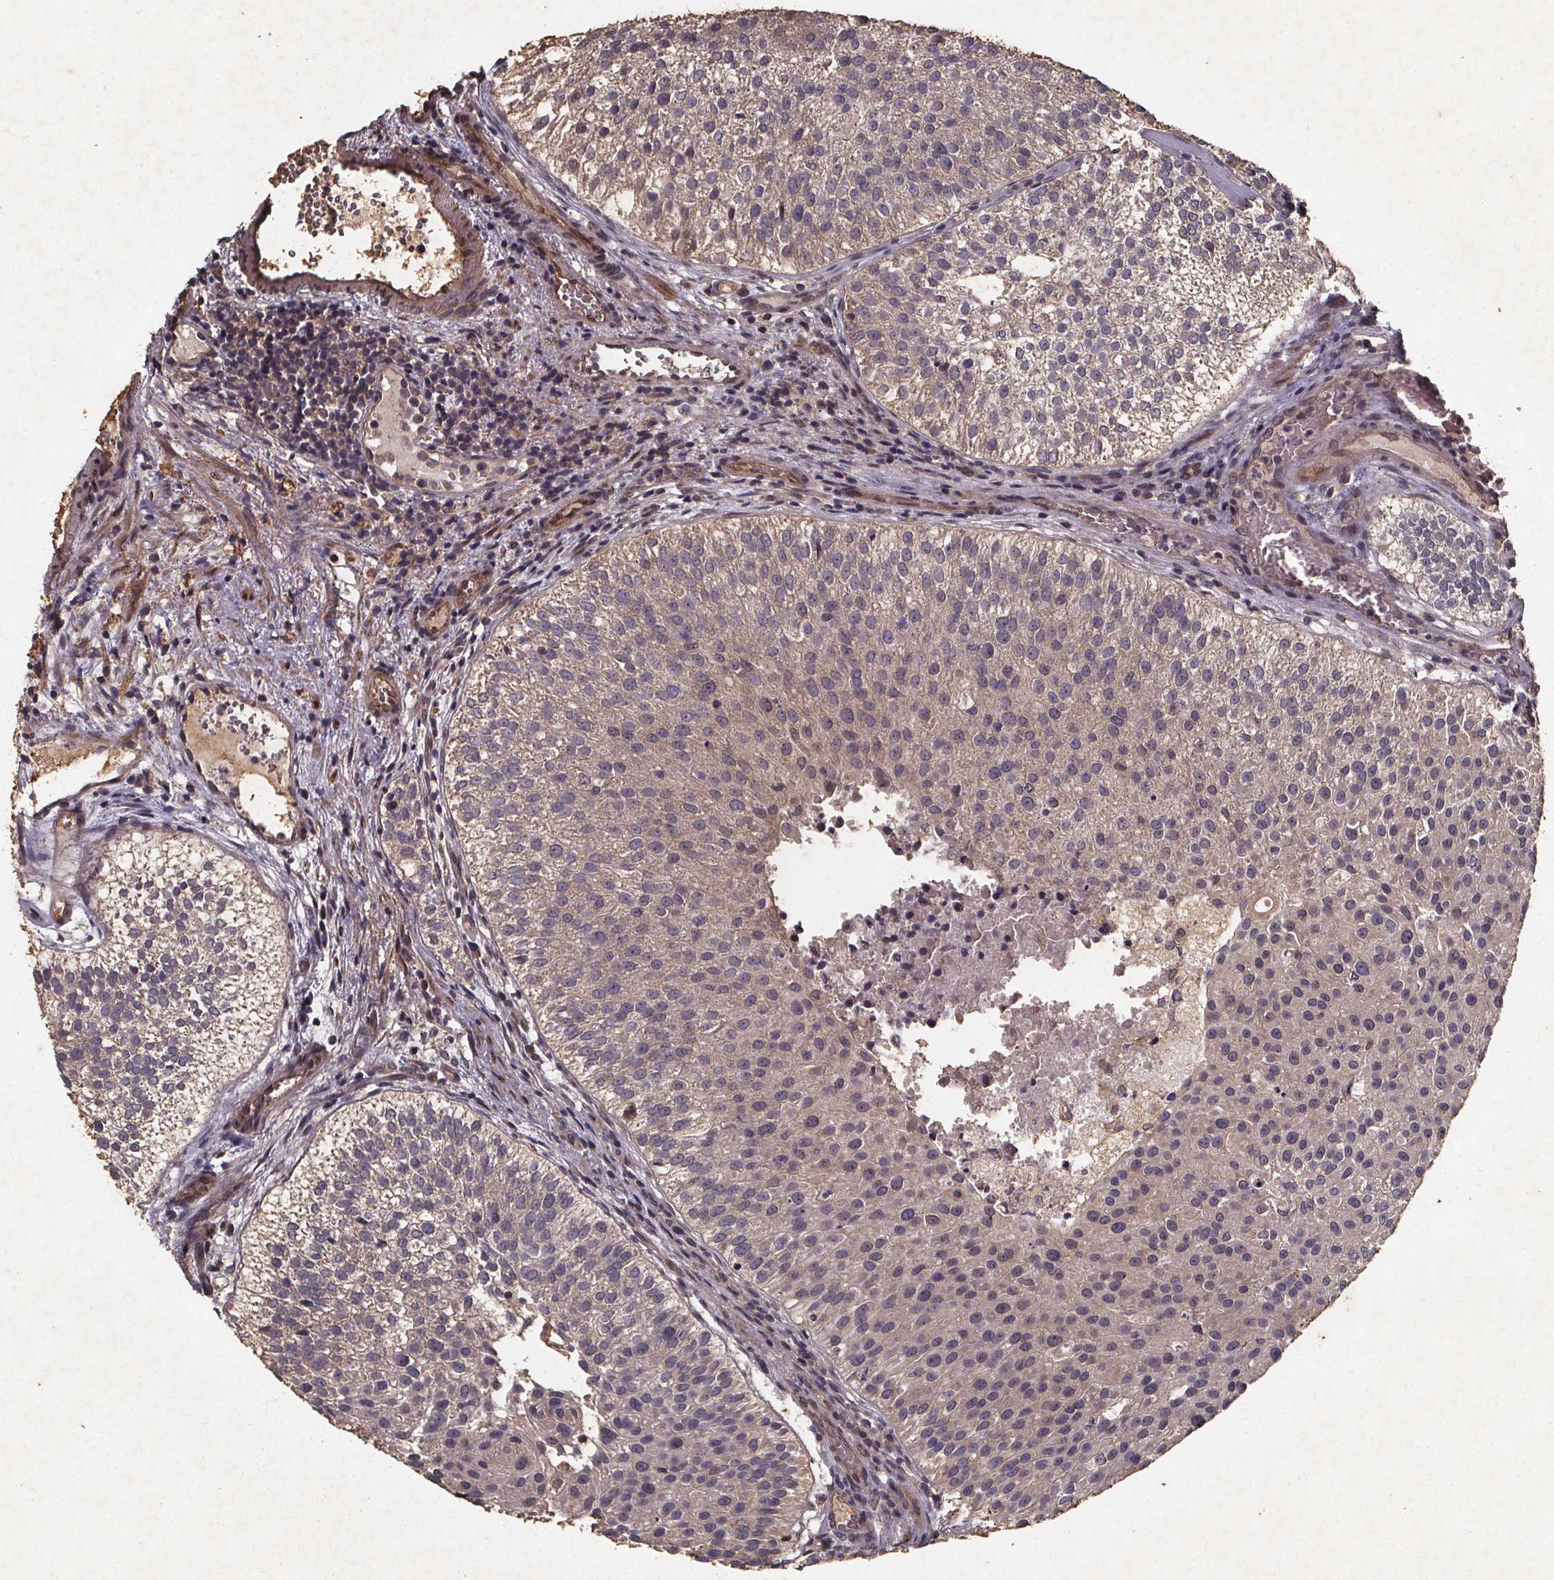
{"staining": {"intensity": "weak", "quantity": "<25%", "location": "cytoplasmic/membranous"}, "tissue": "urothelial cancer", "cell_type": "Tumor cells", "image_type": "cancer", "snomed": [{"axis": "morphology", "description": "Urothelial carcinoma, Low grade"}, {"axis": "topography", "description": "Urinary bladder"}], "caption": "Immunohistochemistry (IHC) of human urothelial cancer exhibits no staining in tumor cells.", "gene": "PIERCE2", "patient": {"sex": "female", "age": 87}}